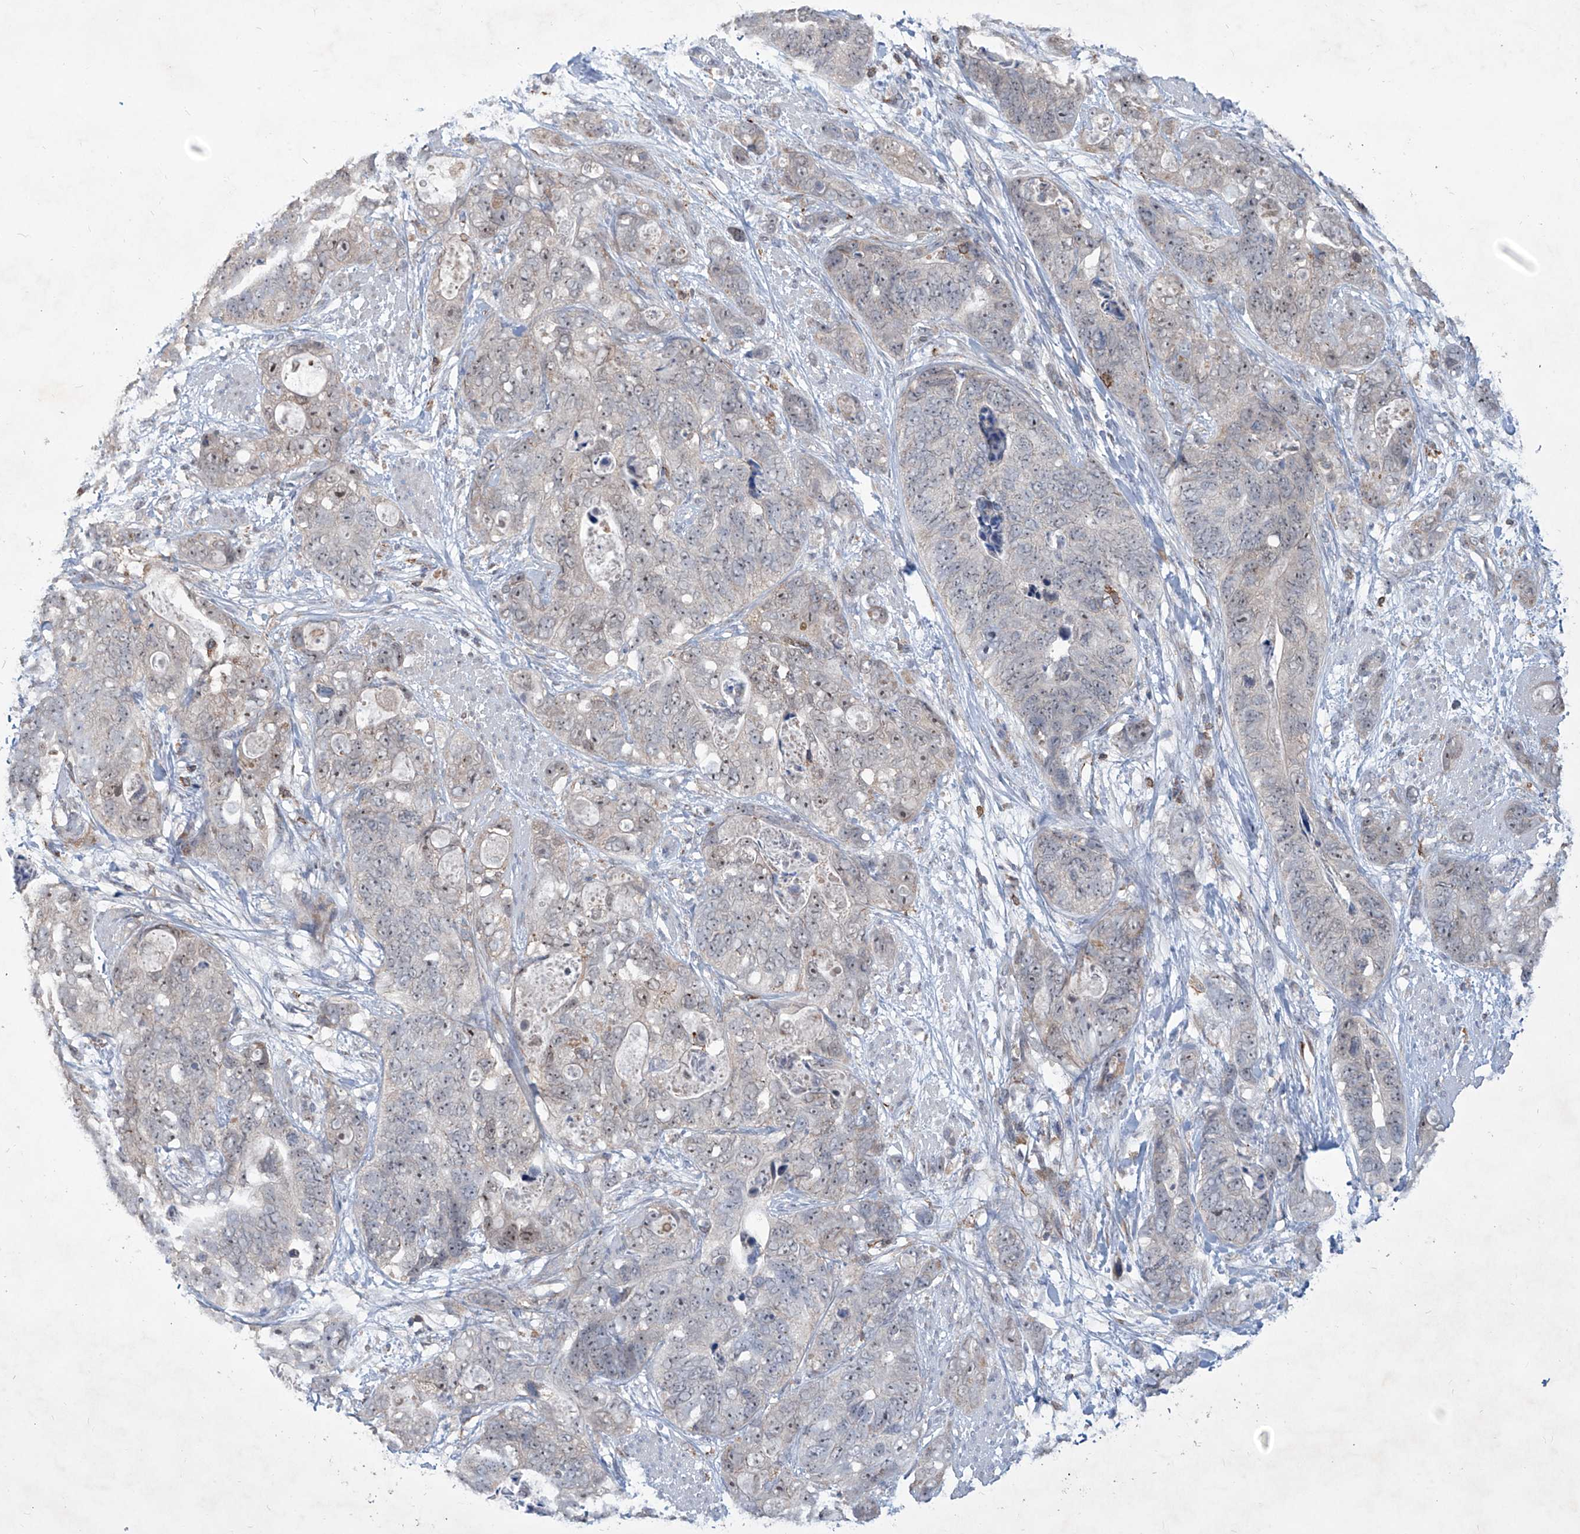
{"staining": {"intensity": "negative", "quantity": "none", "location": "none"}, "tissue": "stomach cancer", "cell_type": "Tumor cells", "image_type": "cancer", "snomed": [{"axis": "morphology", "description": "Adenocarcinoma, NOS"}, {"axis": "topography", "description": "Stomach"}], "caption": "High magnification brightfield microscopy of stomach cancer (adenocarcinoma) stained with DAB (brown) and counterstained with hematoxylin (blue): tumor cells show no significant staining.", "gene": "ZBTB48", "patient": {"sex": "female", "age": 89}}